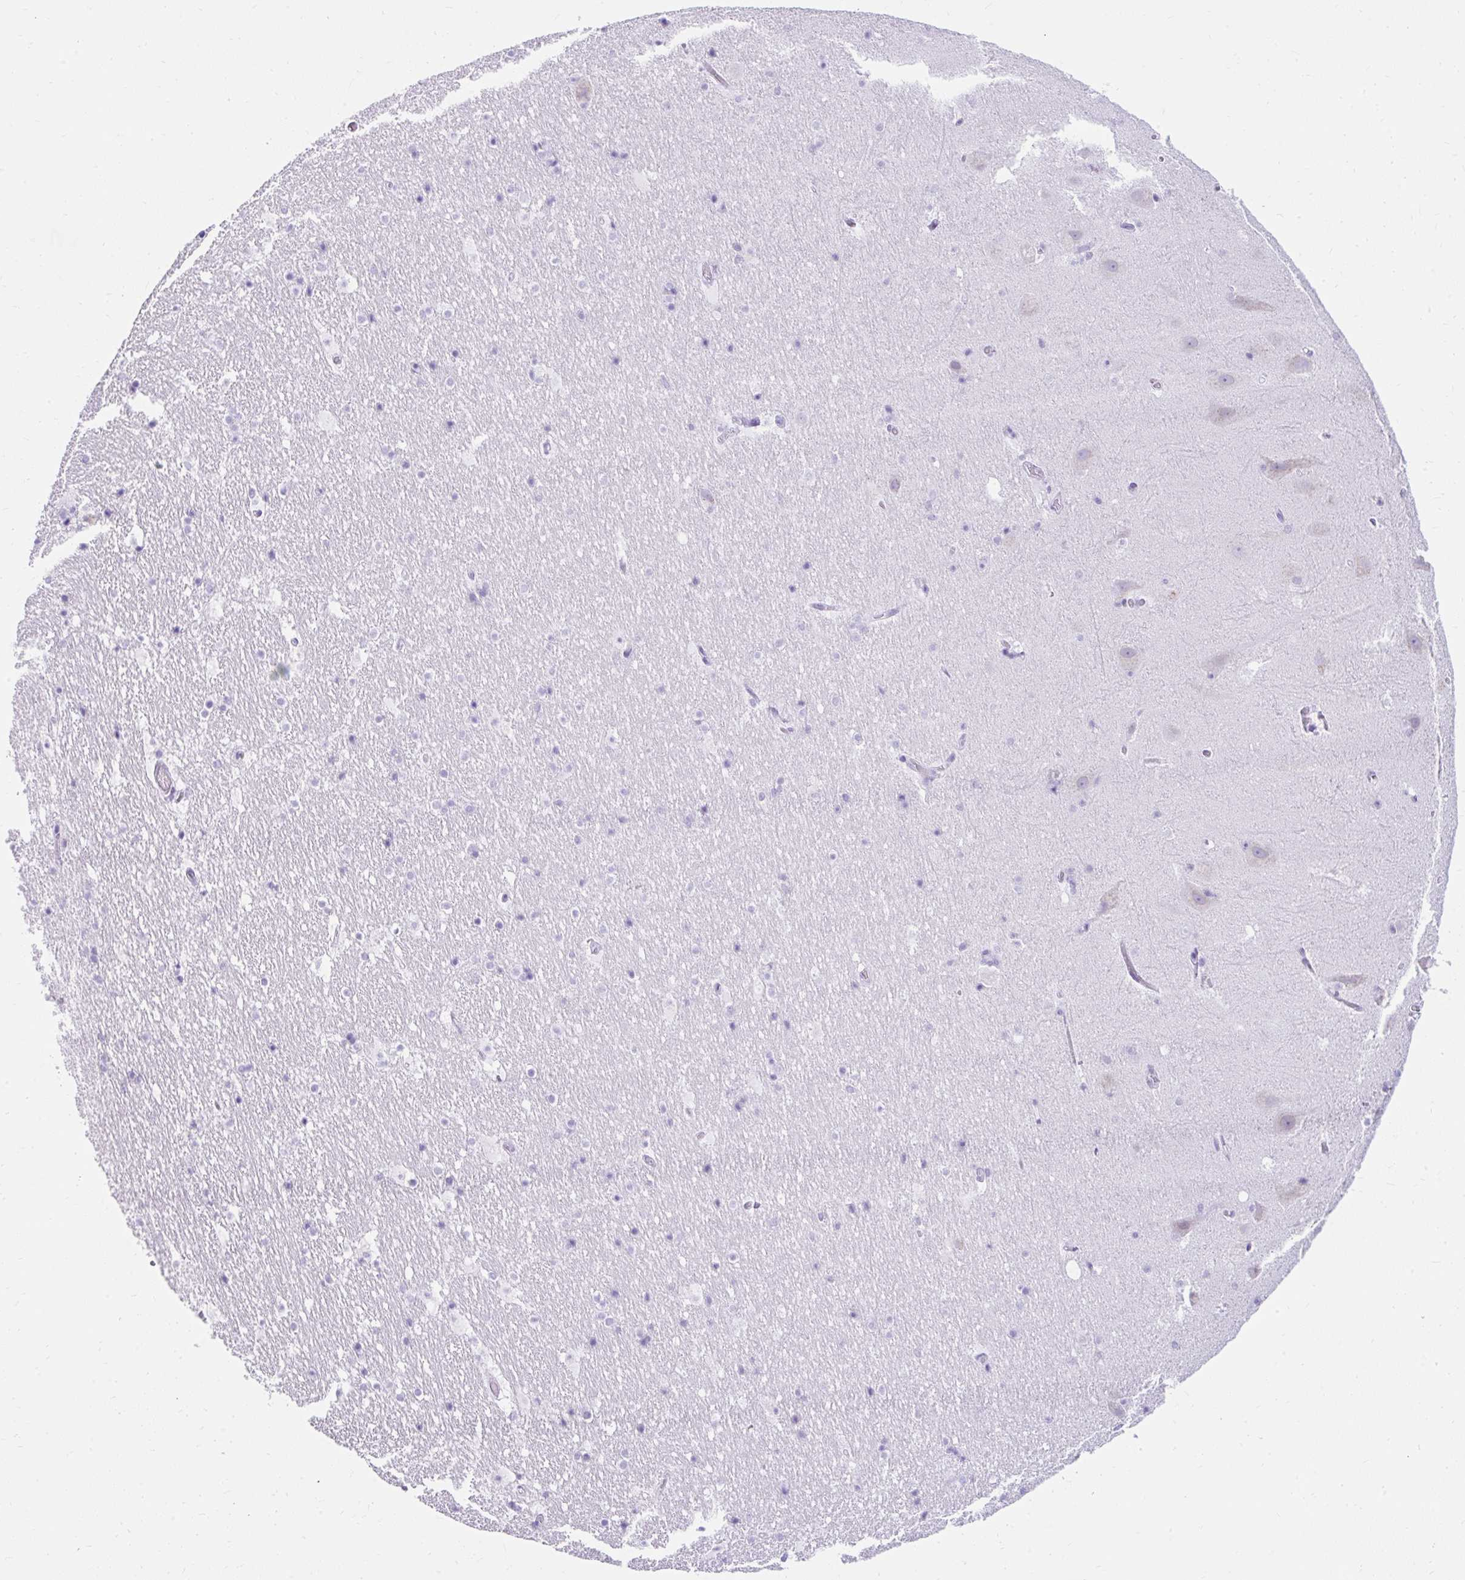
{"staining": {"intensity": "negative", "quantity": "none", "location": "none"}, "tissue": "hippocampus", "cell_type": "Glial cells", "image_type": "normal", "snomed": [{"axis": "morphology", "description": "Normal tissue, NOS"}, {"axis": "topography", "description": "Hippocampus"}], "caption": "This micrograph is of benign hippocampus stained with immunohistochemistry to label a protein in brown with the nuclei are counter-stained blue. There is no positivity in glial cells.", "gene": "GOLGA8A", "patient": {"sex": "male", "age": 37}}